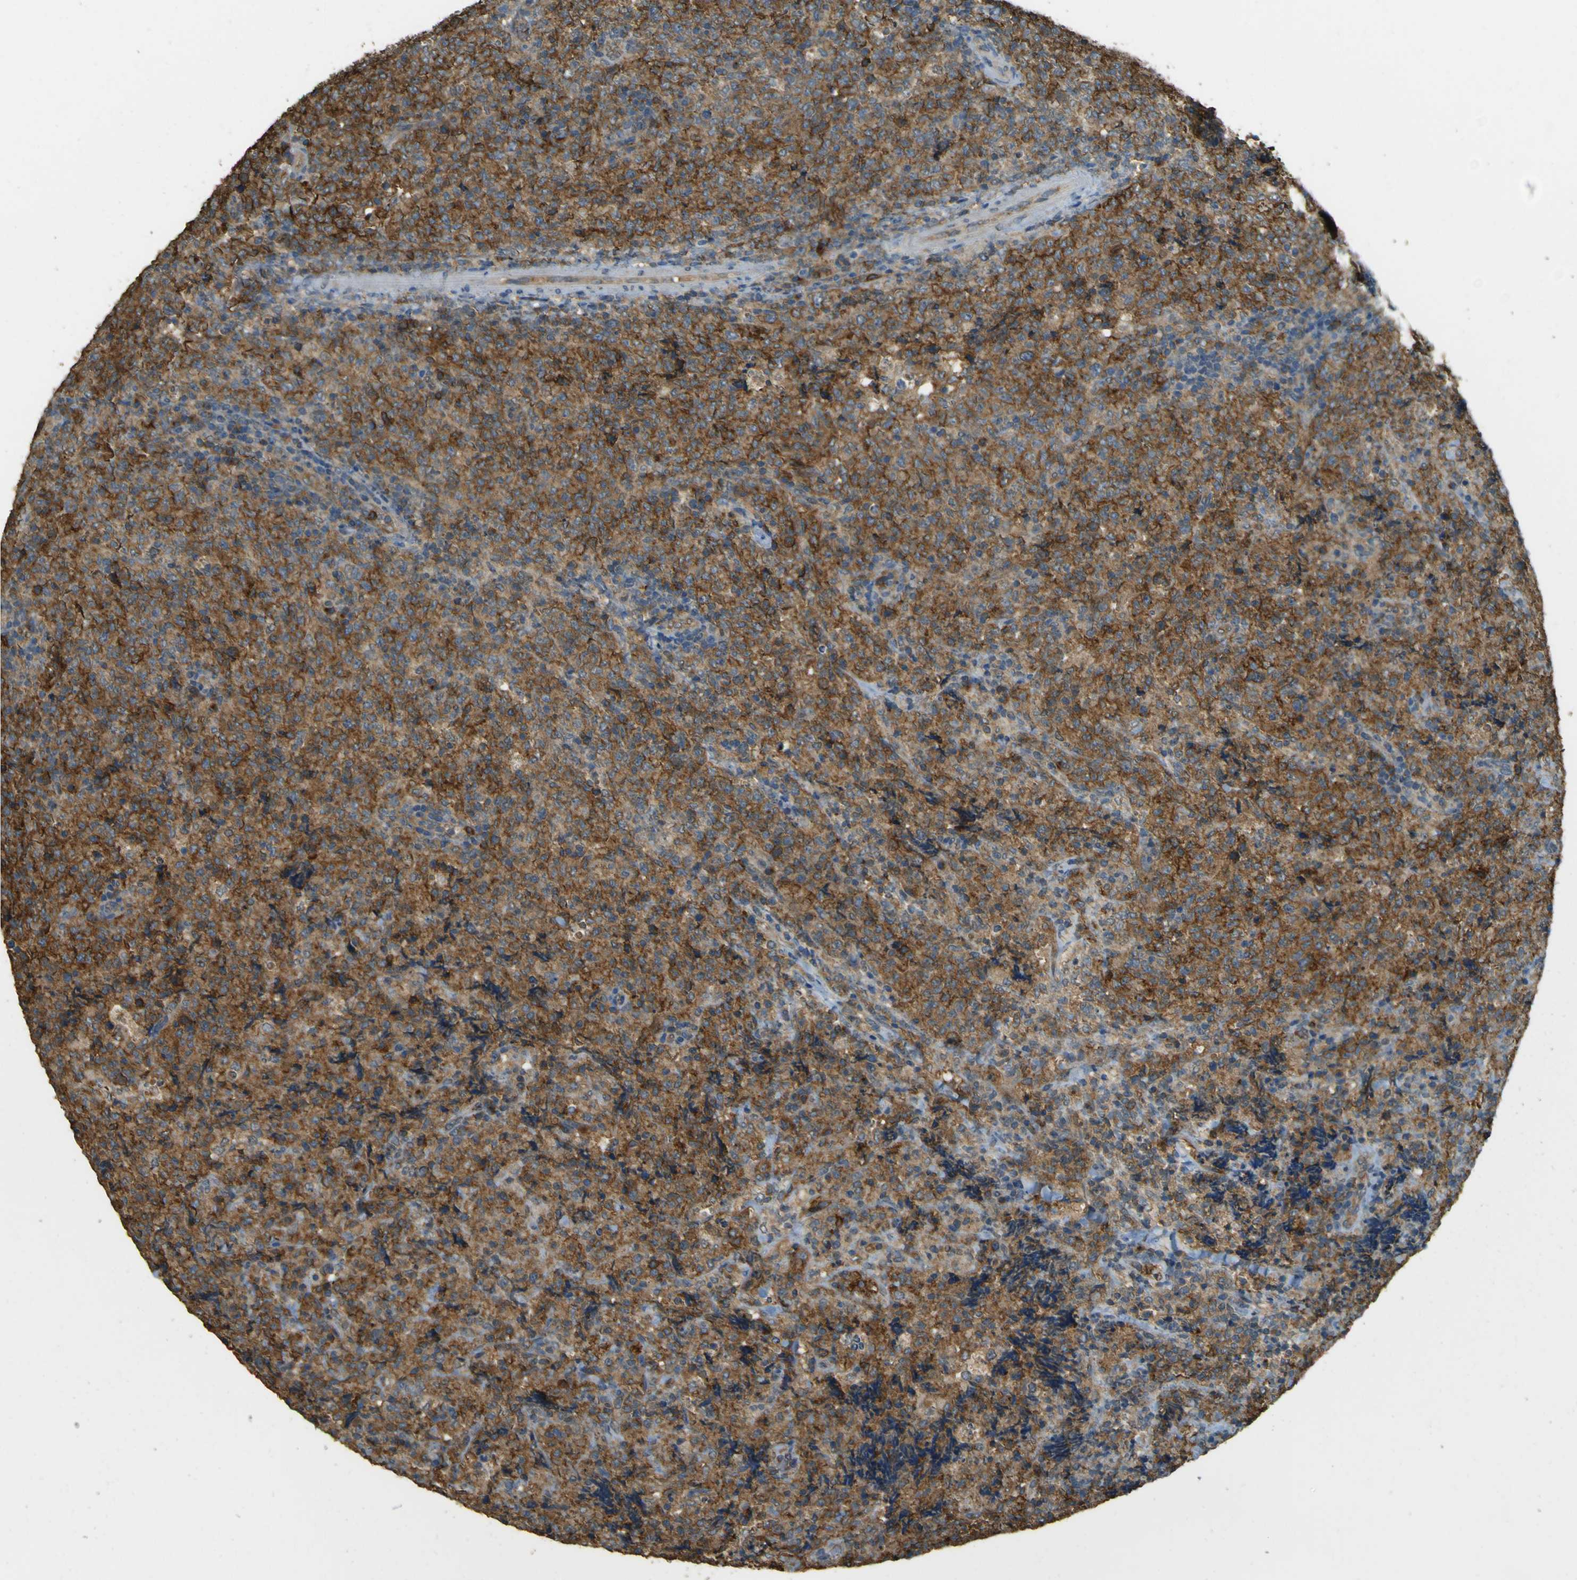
{"staining": {"intensity": "moderate", "quantity": ">75%", "location": "cytoplasmic/membranous"}, "tissue": "lymphoma", "cell_type": "Tumor cells", "image_type": "cancer", "snomed": [{"axis": "morphology", "description": "Malignant lymphoma, non-Hodgkin's type, High grade"}, {"axis": "topography", "description": "Tonsil"}], "caption": "Immunohistochemistry (IHC) image of neoplastic tissue: human lymphoma stained using IHC demonstrates medium levels of moderate protein expression localized specifically in the cytoplasmic/membranous of tumor cells, appearing as a cytoplasmic/membranous brown color.", "gene": "GOLGA1", "patient": {"sex": "female", "age": 36}}